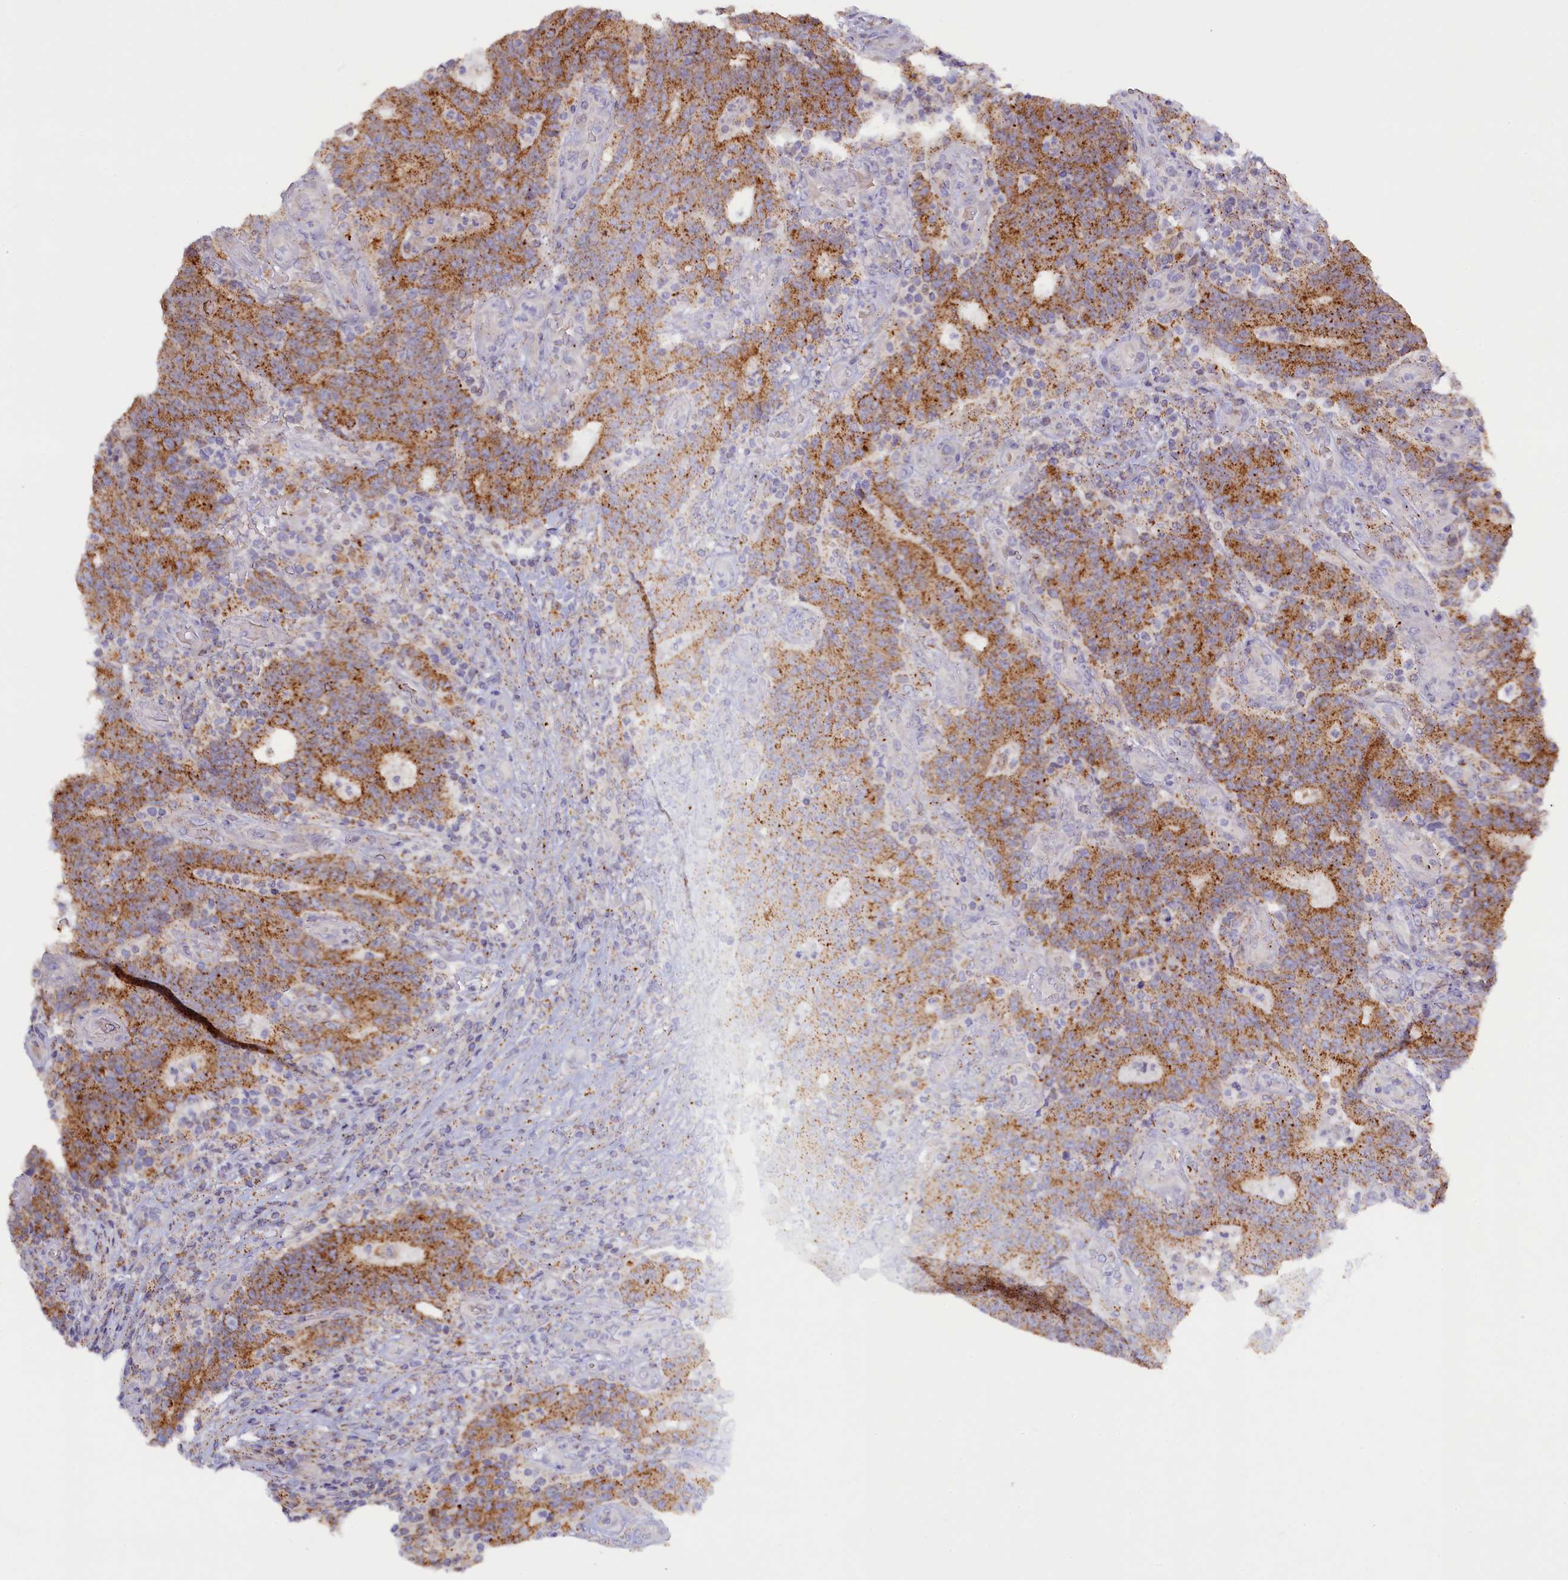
{"staining": {"intensity": "moderate", "quantity": ">75%", "location": "cytoplasmic/membranous"}, "tissue": "colorectal cancer", "cell_type": "Tumor cells", "image_type": "cancer", "snomed": [{"axis": "morphology", "description": "Adenocarcinoma, NOS"}, {"axis": "topography", "description": "Colon"}], "caption": "There is medium levels of moderate cytoplasmic/membranous expression in tumor cells of colorectal cancer (adenocarcinoma), as demonstrated by immunohistochemical staining (brown color).", "gene": "HYKK", "patient": {"sex": "female", "age": 75}}